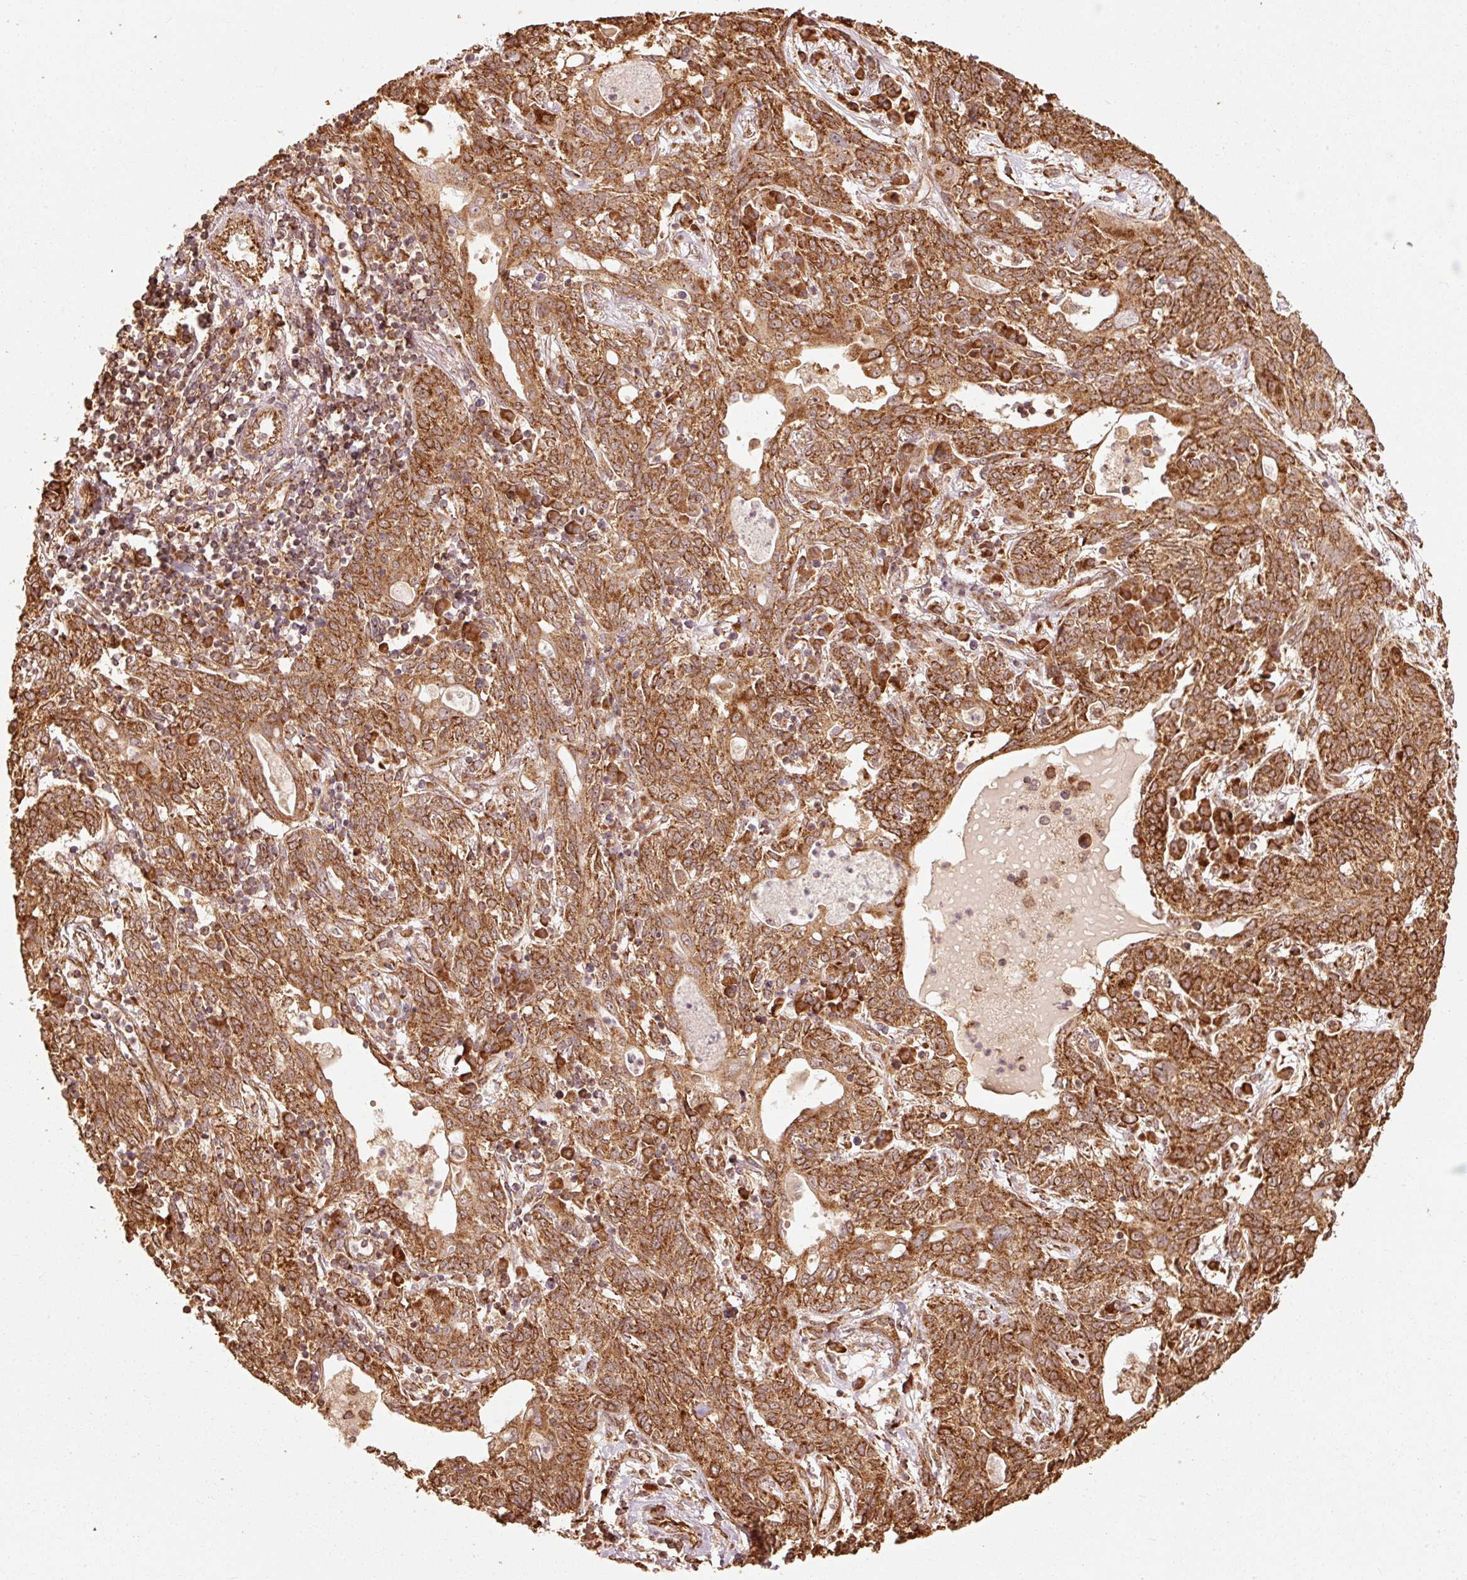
{"staining": {"intensity": "strong", "quantity": ">75%", "location": "cytoplasmic/membranous"}, "tissue": "lung cancer", "cell_type": "Tumor cells", "image_type": "cancer", "snomed": [{"axis": "morphology", "description": "Squamous cell carcinoma, NOS"}, {"axis": "topography", "description": "Lung"}], "caption": "High-magnification brightfield microscopy of squamous cell carcinoma (lung) stained with DAB (brown) and counterstained with hematoxylin (blue). tumor cells exhibit strong cytoplasmic/membranous positivity is present in approximately>75% of cells. (DAB IHC with brightfield microscopy, high magnification).", "gene": "MRPL16", "patient": {"sex": "female", "age": 70}}